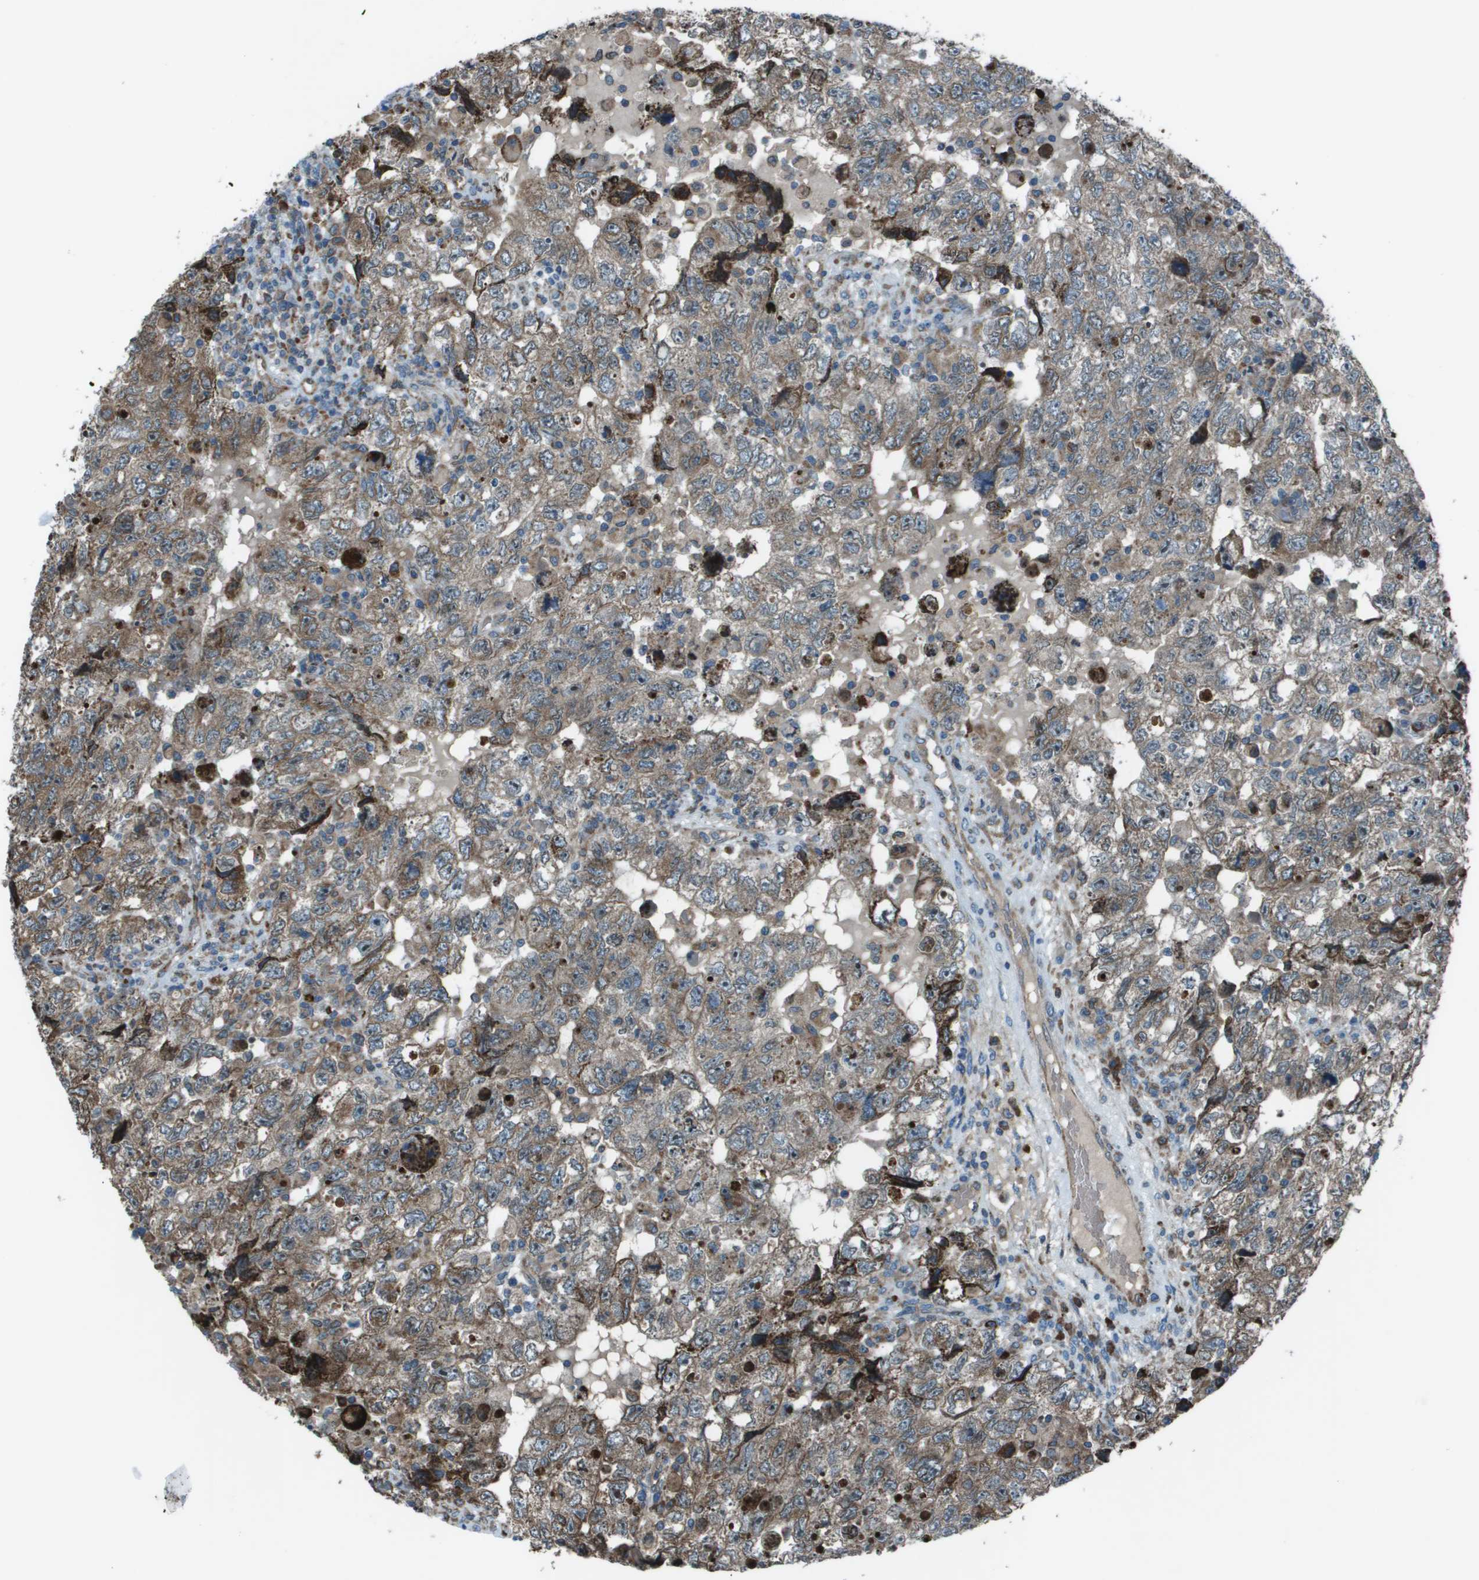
{"staining": {"intensity": "moderate", "quantity": "25%-75%", "location": "cytoplasmic/membranous,nuclear"}, "tissue": "testis cancer", "cell_type": "Tumor cells", "image_type": "cancer", "snomed": [{"axis": "morphology", "description": "Seminoma, NOS"}, {"axis": "topography", "description": "Testis"}], "caption": "Testis seminoma stained for a protein displays moderate cytoplasmic/membranous and nuclear positivity in tumor cells. (brown staining indicates protein expression, while blue staining denotes nuclei).", "gene": "UTS2", "patient": {"sex": "male", "age": 22}}